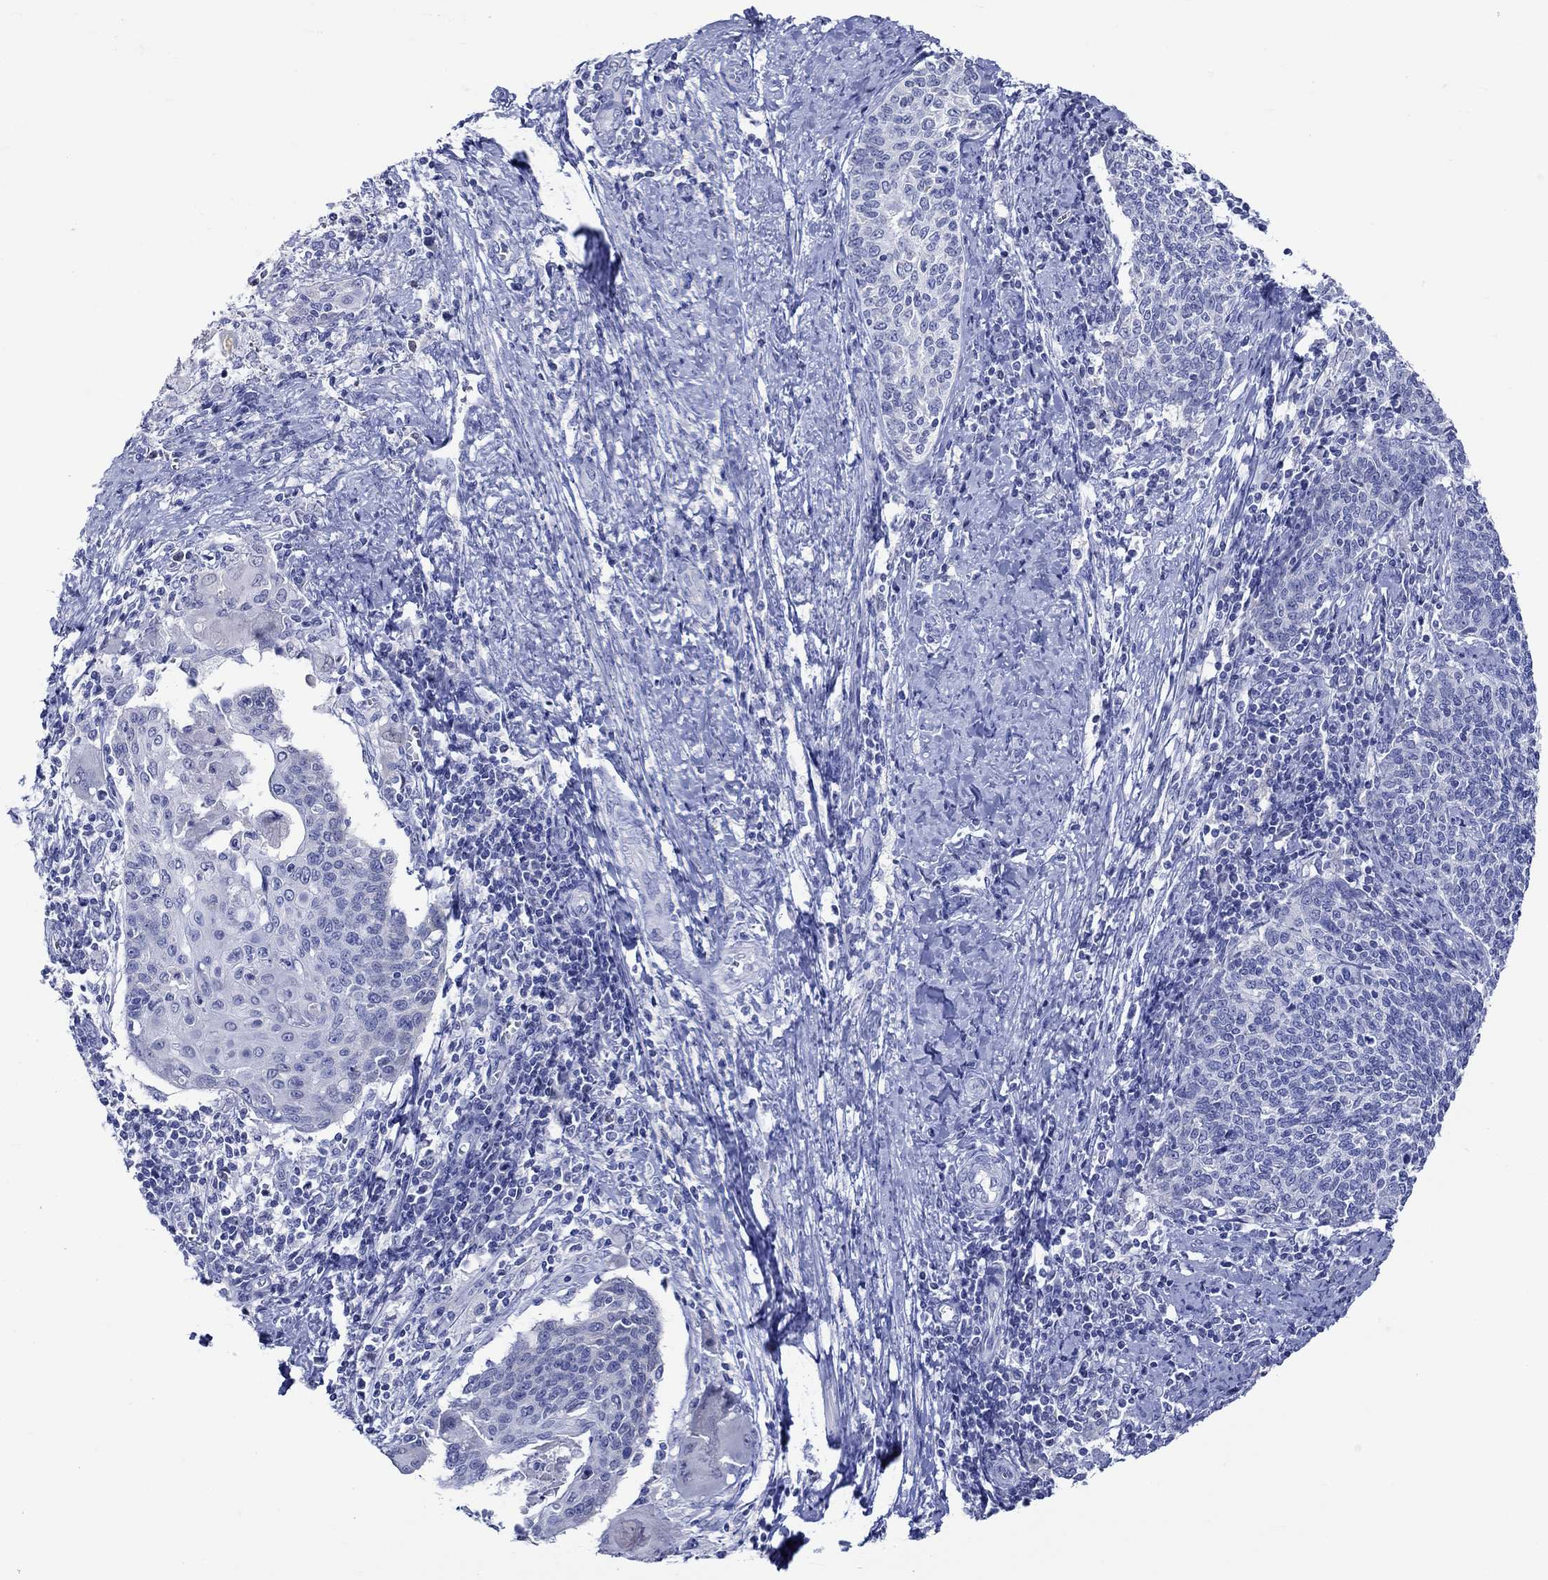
{"staining": {"intensity": "negative", "quantity": "none", "location": "none"}, "tissue": "cervical cancer", "cell_type": "Tumor cells", "image_type": "cancer", "snomed": [{"axis": "morphology", "description": "Squamous cell carcinoma, NOS"}, {"axis": "topography", "description": "Cervix"}], "caption": "Histopathology image shows no significant protein staining in tumor cells of squamous cell carcinoma (cervical). (DAB immunohistochemistry (IHC) with hematoxylin counter stain).", "gene": "KLHL35", "patient": {"sex": "female", "age": 39}}